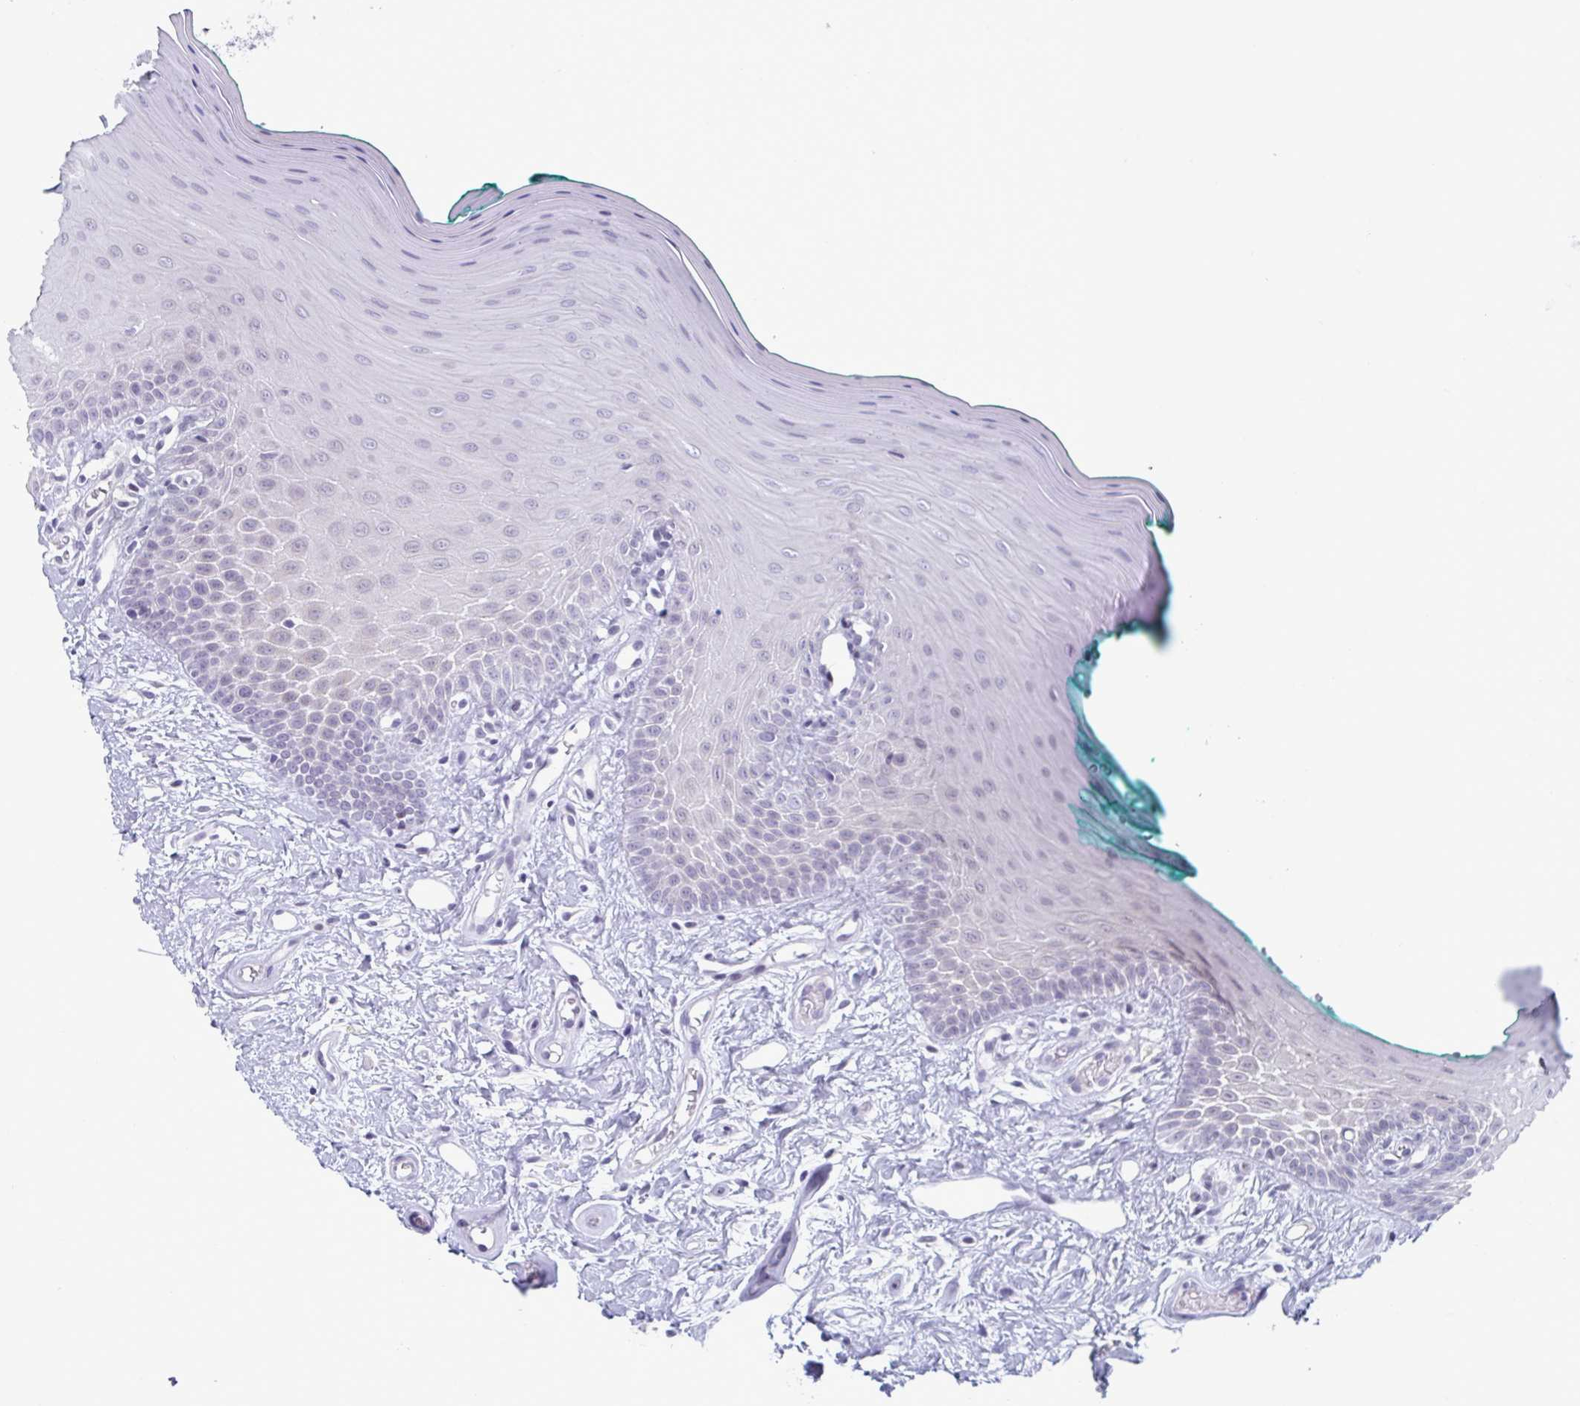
{"staining": {"intensity": "negative", "quantity": "none", "location": "none"}, "tissue": "oral mucosa", "cell_type": "Squamous epithelial cells", "image_type": "normal", "snomed": [{"axis": "morphology", "description": "Normal tissue, NOS"}, {"axis": "topography", "description": "Oral tissue"}], "caption": "Immunohistochemistry (IHC) photomicrograph of unremarkable human oral mucosa stained for a protein (brown), which exhibits no positivity in squamous epithelial cells. (DAB (3,3'-diaminobenzidine) IHC, high magnification).", "gene": "VSIG10L", "patient": {"sex": "female", "age": 40}}